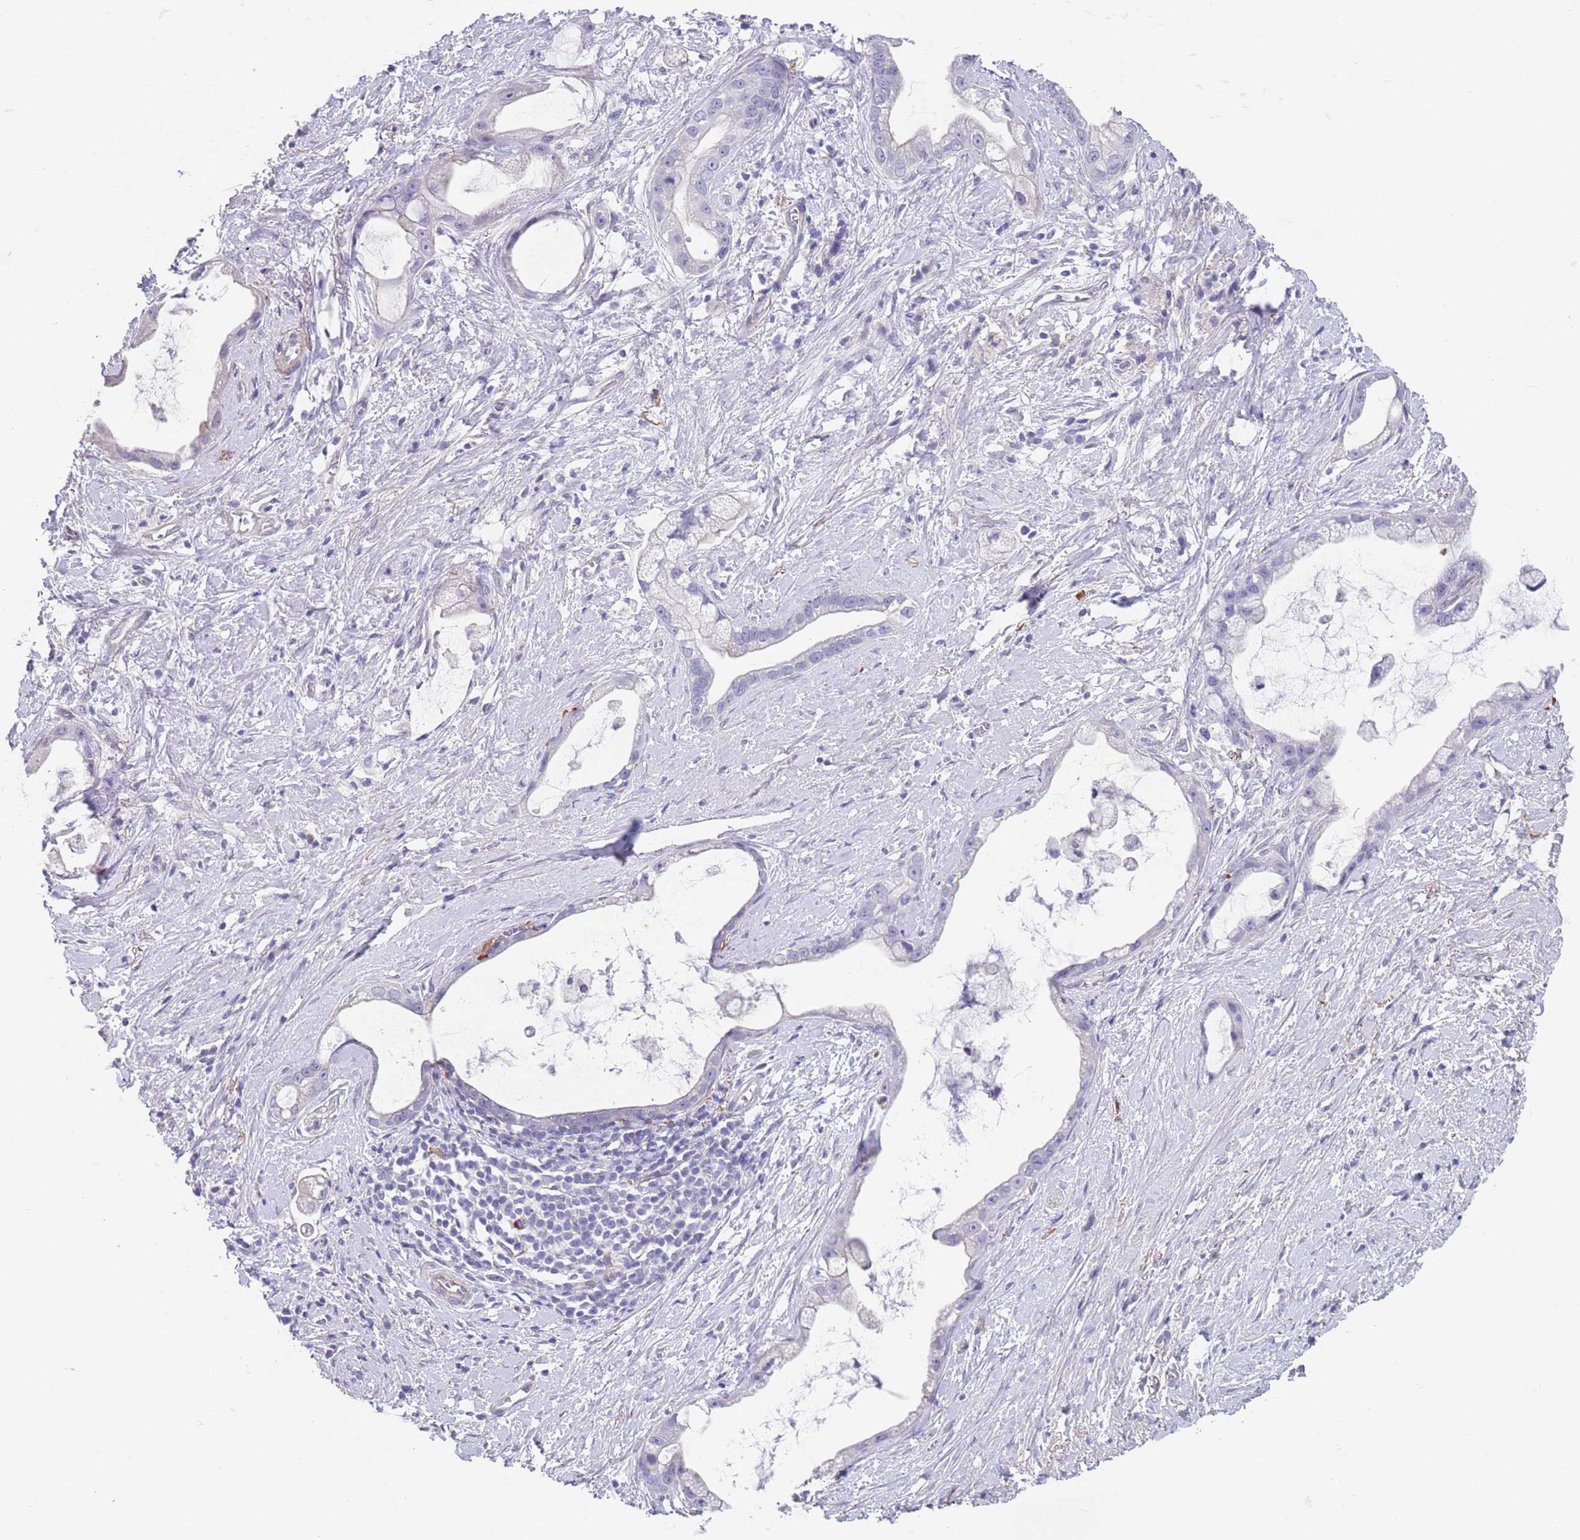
{"staining": {"intensity": "negative", "quantity": "none", "location": "none"}, "tissue": "stomach cancer", "cell_type": "Tumor cells", "image_type": "cancer", "snomed": [{"axis": "morphology", "description": "Adenocarcinoma, NOS"}, {"axis": "topography", "description": "Stomach"}], "caption": "Tumor cells are negative for brown protein staining in stomach cancer (adenocarcinoma).", "gene": "RNF169", "patient": {"sex": "male", "age": 55}}